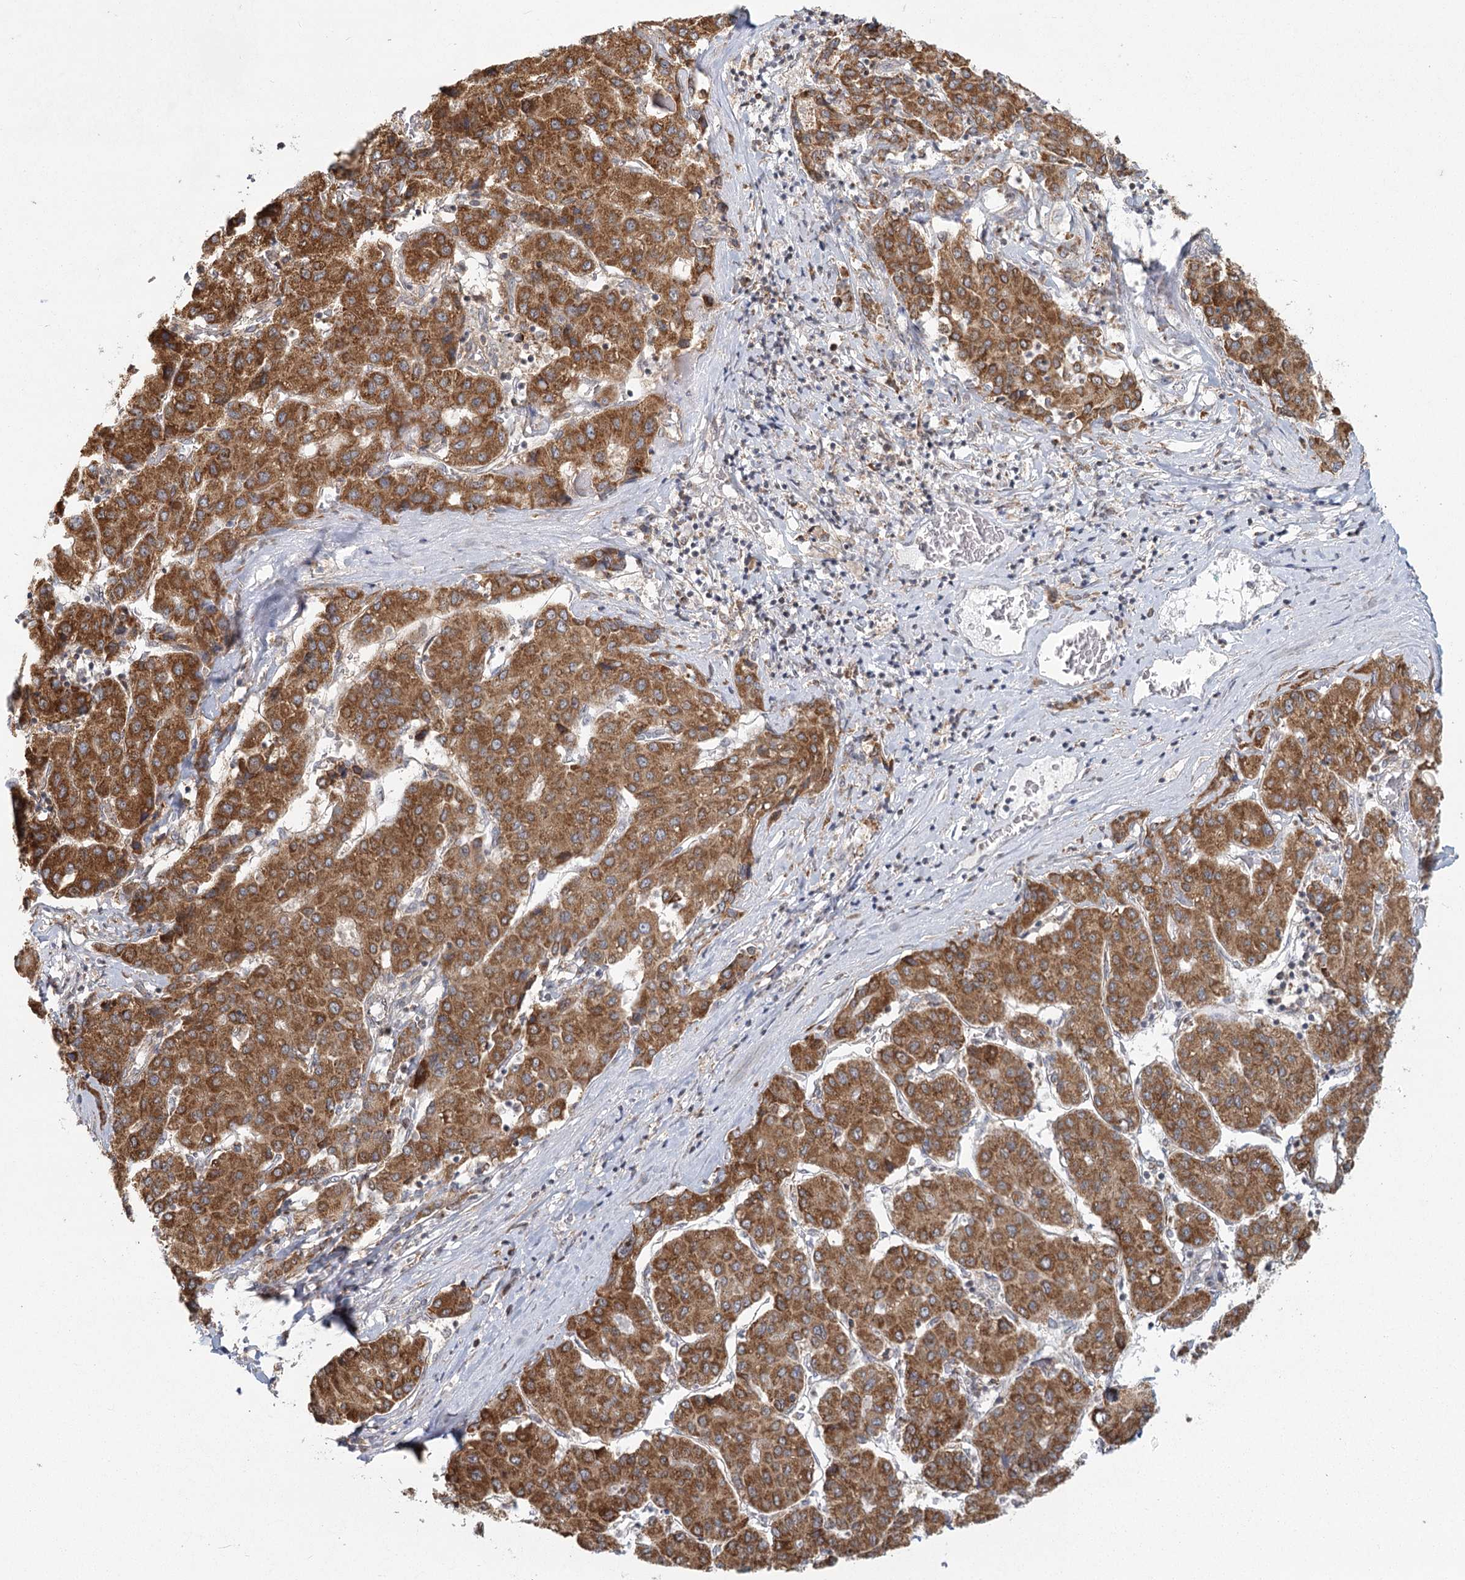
{"staining": {"intensity": "moderate", "quantity": ">75%", "location": "cytoplasmic/membranous"}, "tissue": "liver cancer", "cell_type": "Tumor cells", "image_type": "cancer", "snomed": [{"axis": "morphology", "description": "Carcinoma, Hepatocellular, NOS"}, {"axis": "topography", "description": "Liver"}], "caption": "Liver cancer stained with a brown dye shows moderate cytoplasmic/membranous positive staining in about >75% of tumor cells.", "gene": "LACTB", "patient": {"sex": "male", "age": 65}}